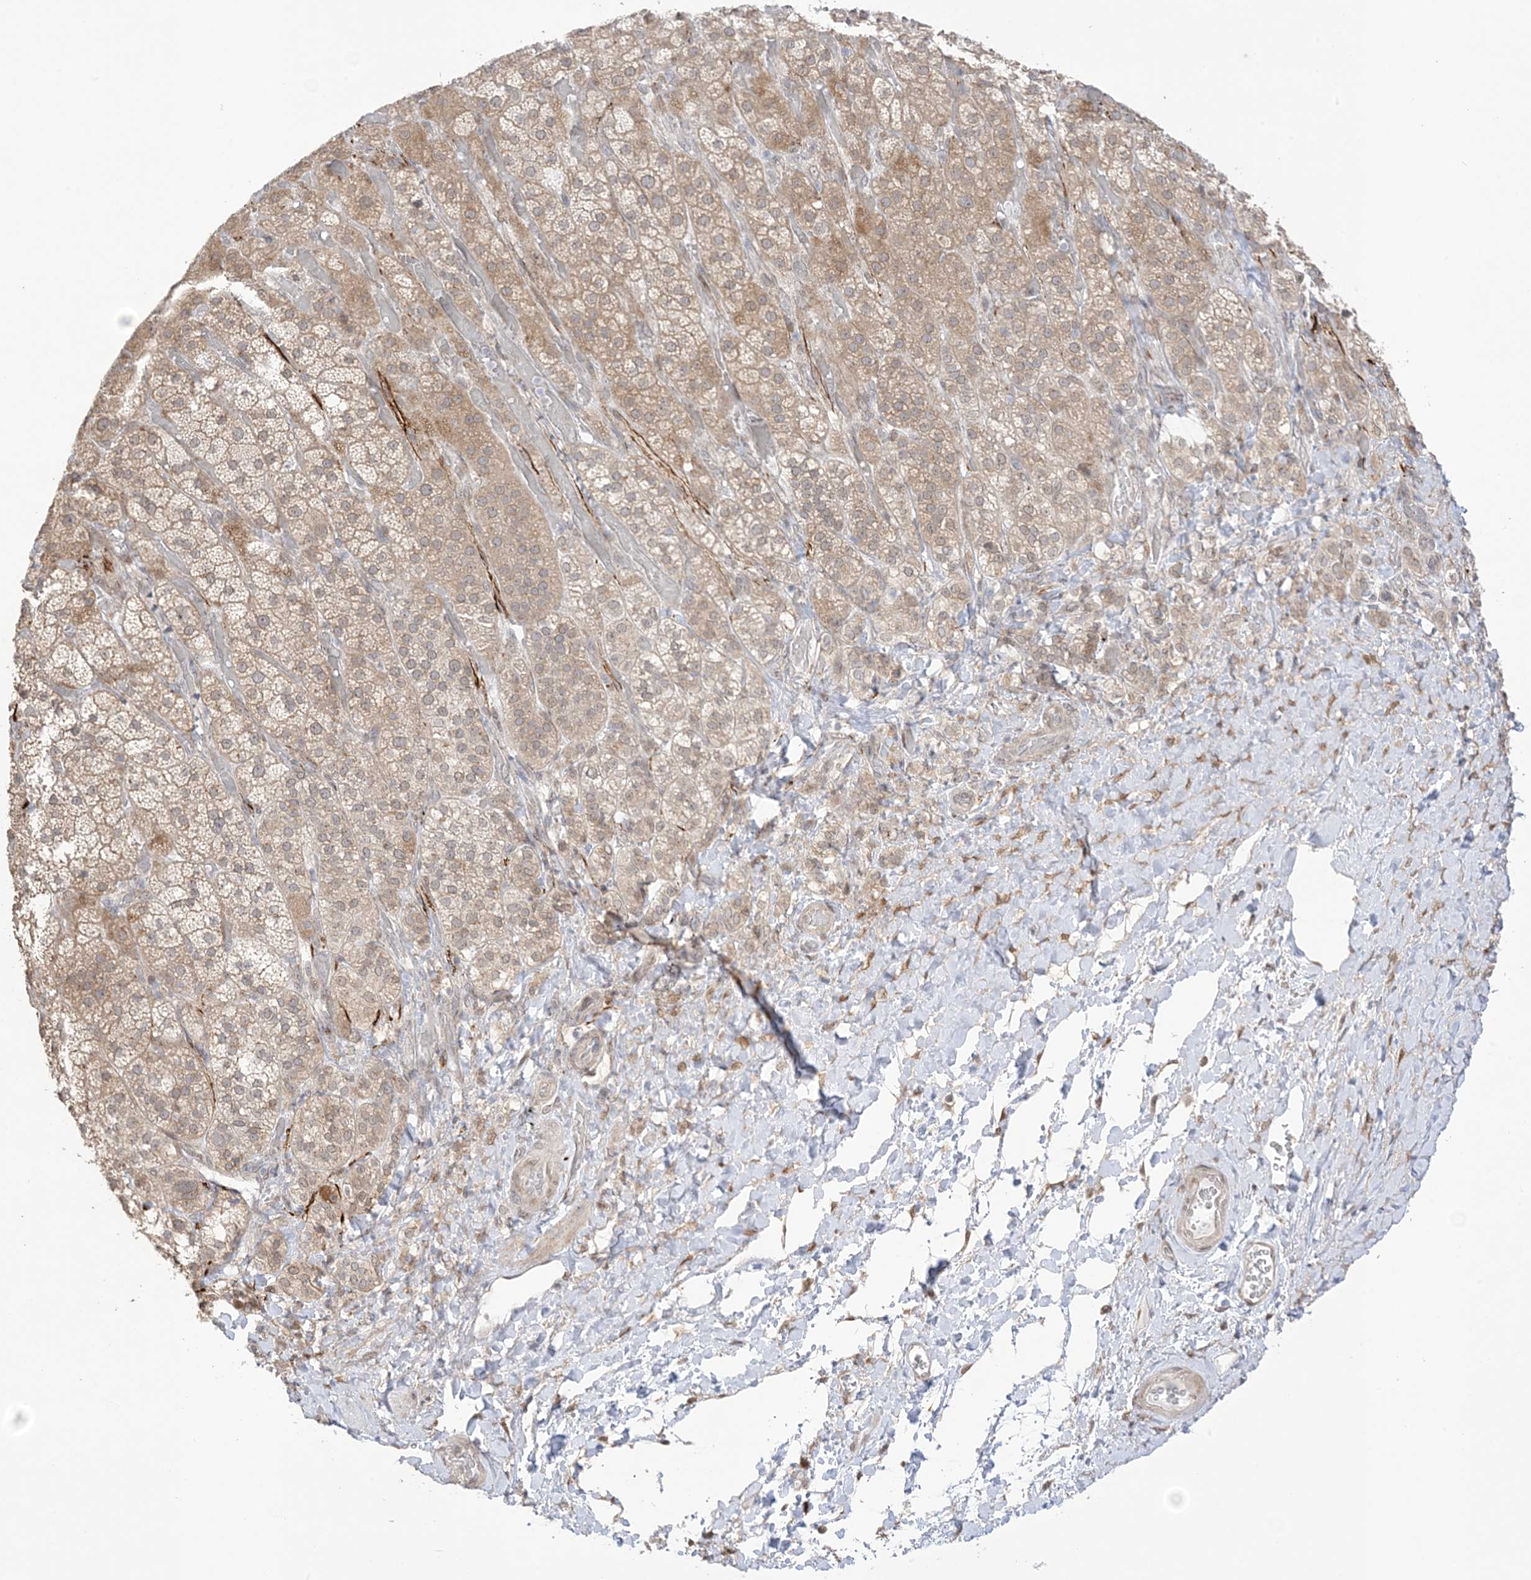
{"staining": {"intensity": "moderate", "quantity": ">75%", "location": "cytoplasmic/membranous,nuclear"}, "tissue": "adrenal gland", "cell_type": "Glandular cells", "image_type": "normal", "snomed": [{"axis": "morphology", "description": "Normal tissue, NOS"}, {"axis": "topography", "description": "Adrenal gland"}], "caption": "Adrenal gland stained for a protein (brown) reveals moderate cytoplasmic/membranous,nuclear positive expression in about >75% of glandular cells.", "gene": "UBE2E2", "patient": {"sex": "male", "age": 57}}